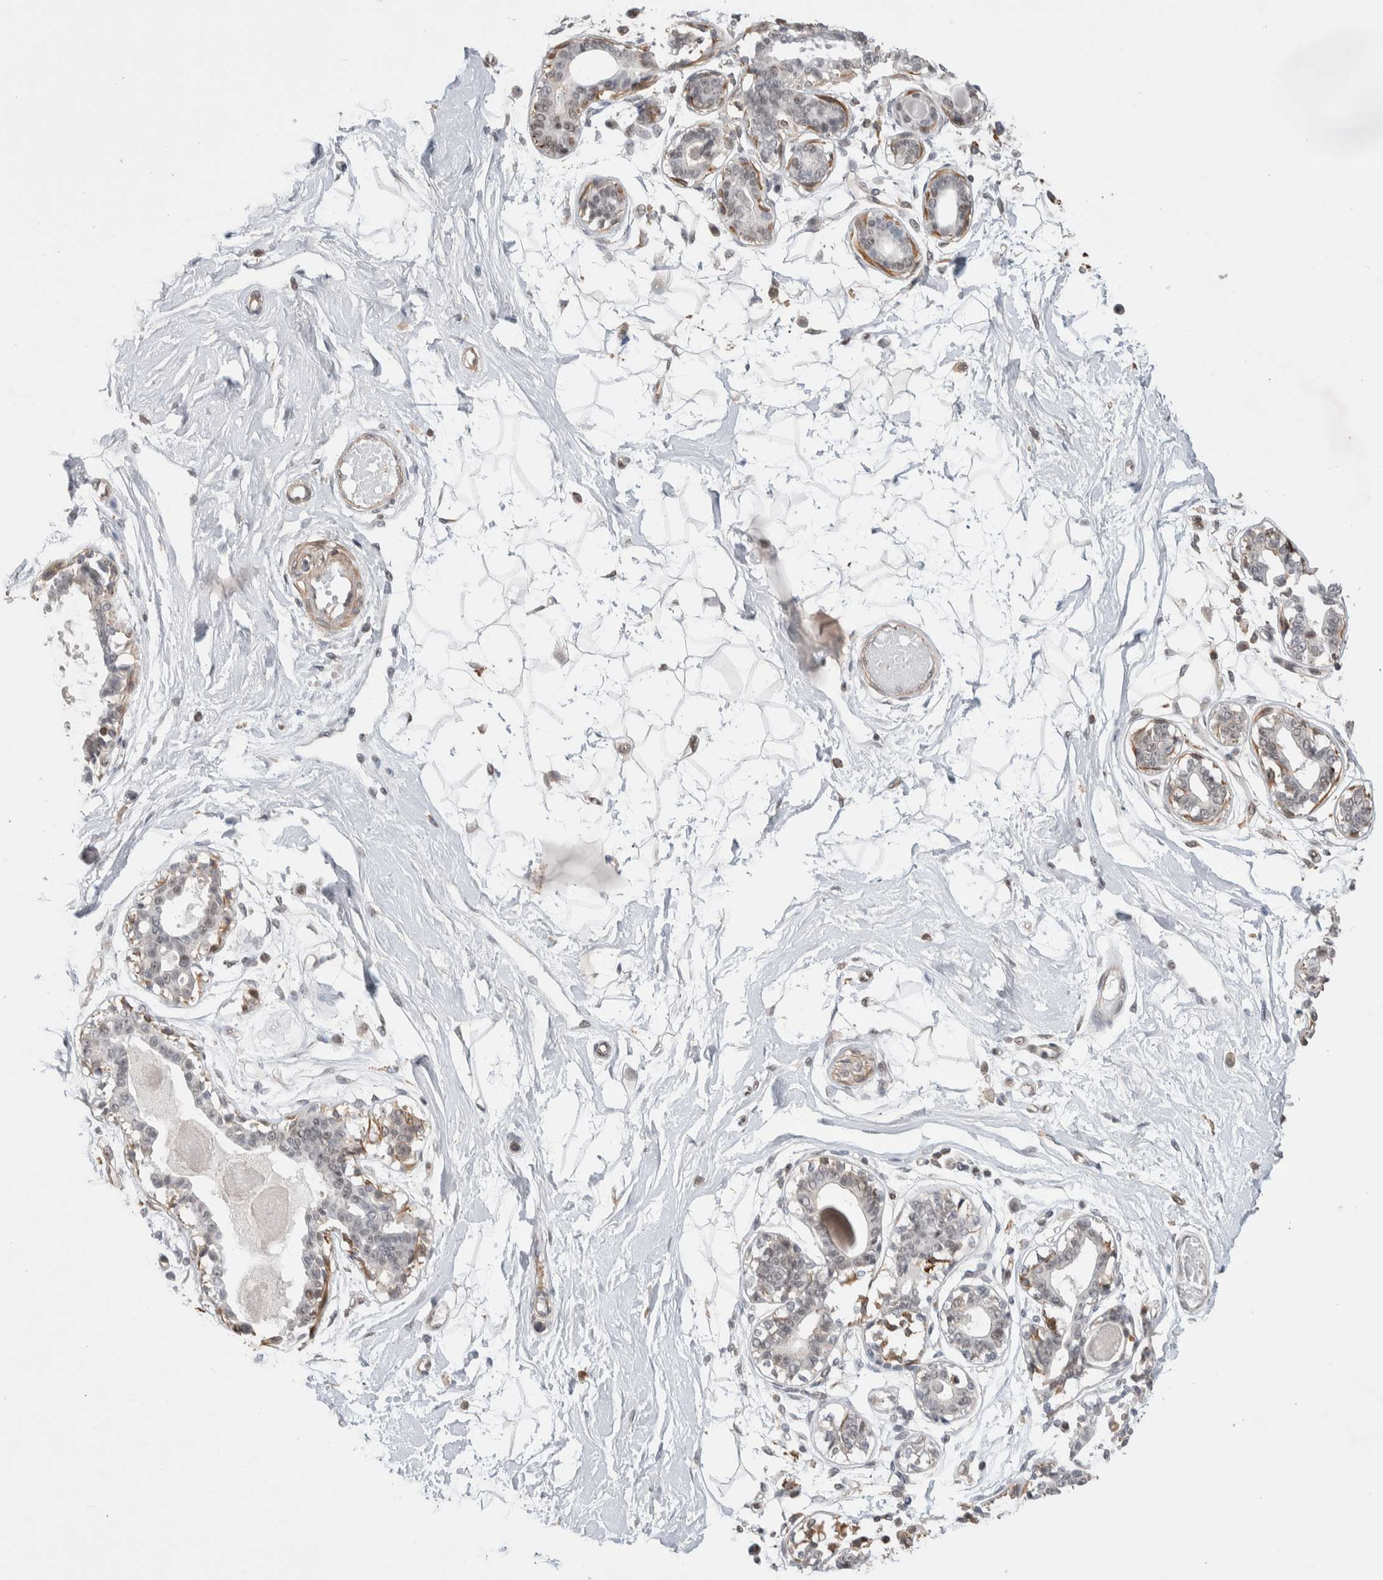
{"staining": {"intensity": "negative", "quantity": "none", "location": "none"}, "tissue": "breast", "cell_type": "Adipocytes", "image_type": "normal", "snomed": [{"axis": "morphology", "description": "Normal tissue, NOS"}, {"axis": "topography", "description": "Breast"}], "caption": "A histopathology image of breast stained for a protein shows no brown staining in adipocytes.", "gene": "ZNF704", "patient": {"sex": "female", "age": 45}}